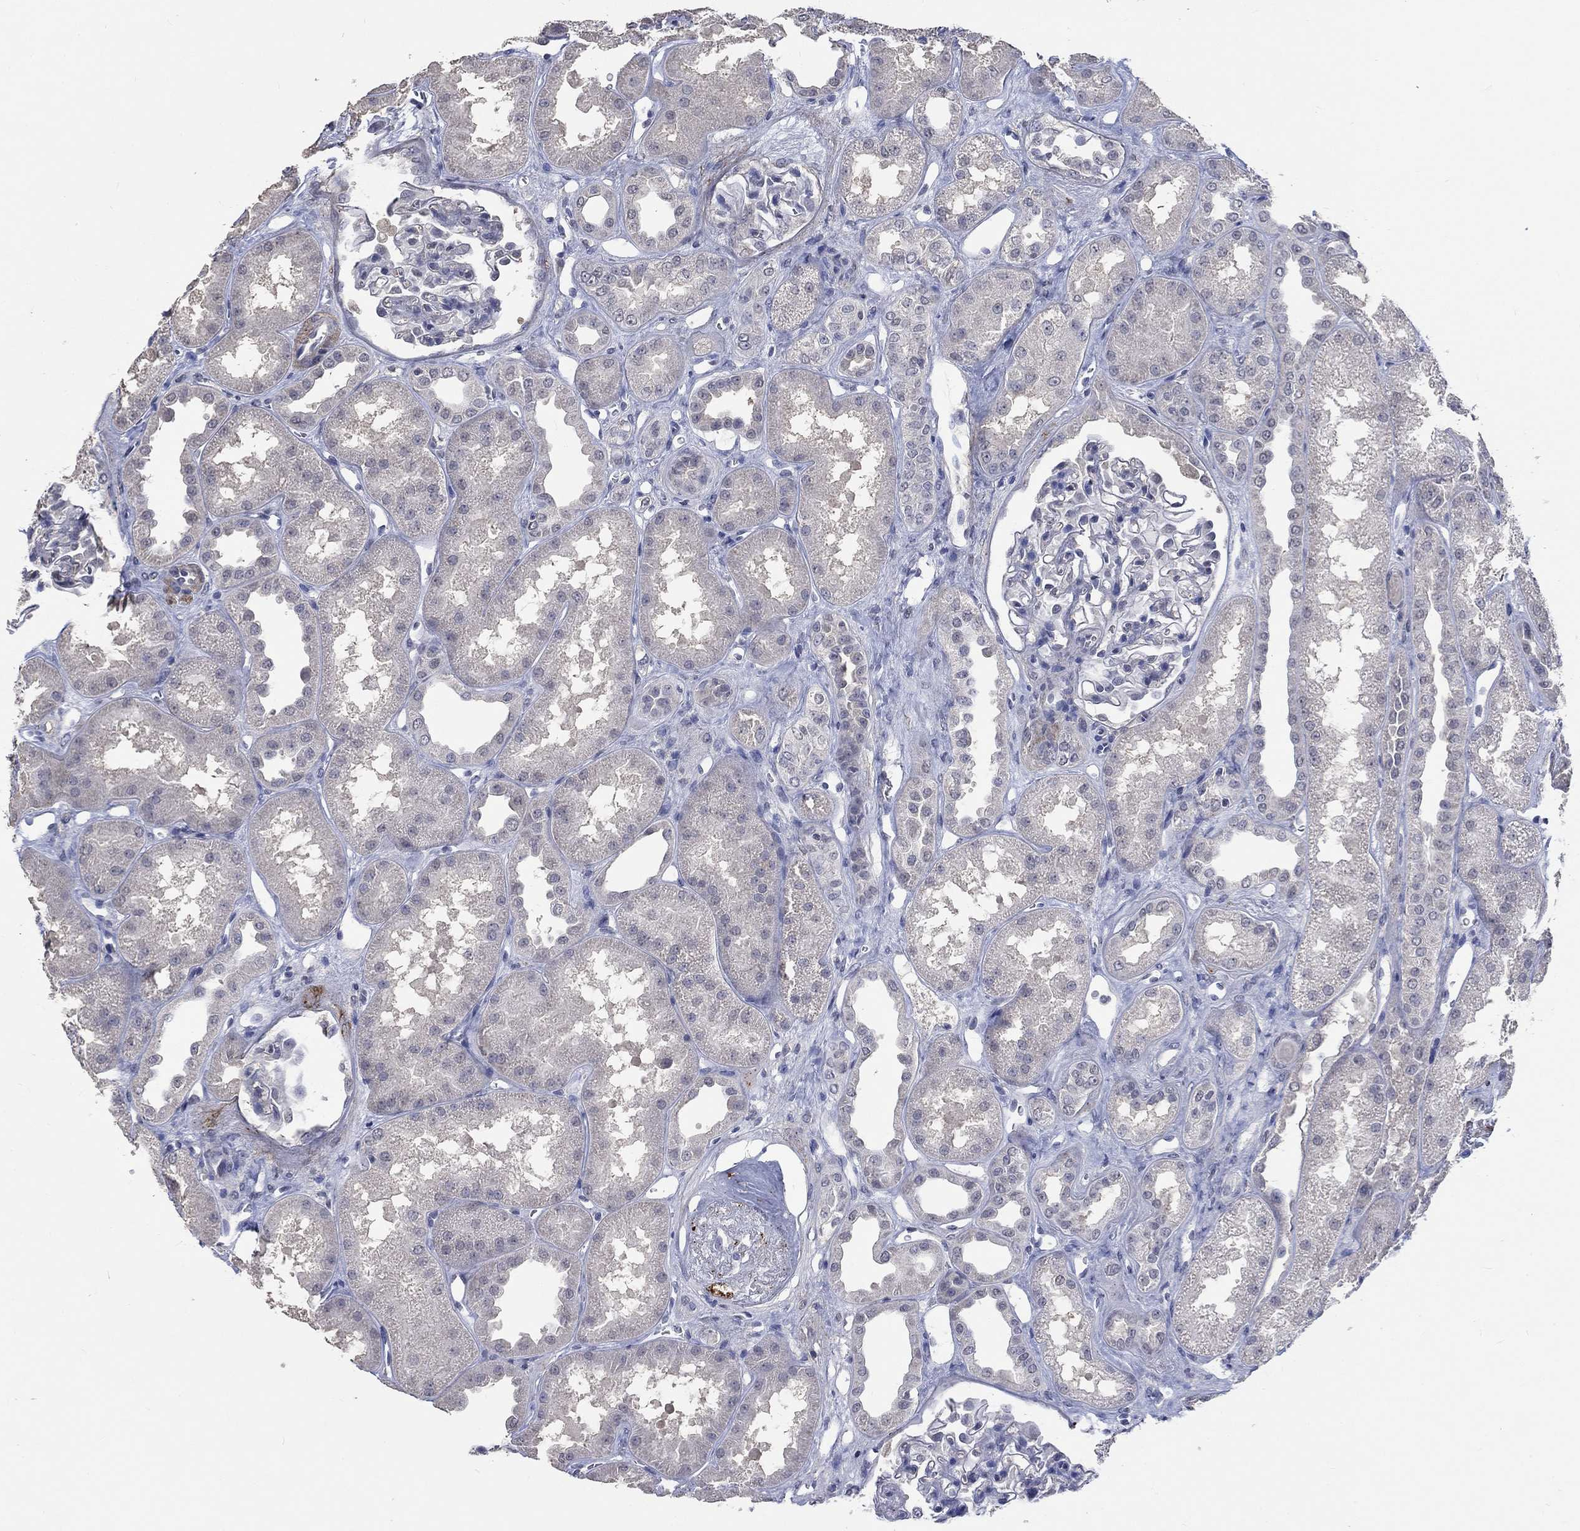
{"staining": {"intensity": "negative", "quantity": "none", "location": "none"}, "tissue": "kidney", "cell_type": "Cells in glomeruli", "image_type": "normal", "snomed": [{"axis": "morphology", "description": "Normal tissue, NOS"}, {"axis": "topography", "description": "Kidney"}], "caption": "Protein analysis of benign kidney exhibits no significant staining in cells in glomeruli. Nuclei are stained in blue.", "gene": "ZBTB18", "patient": {"sex": "male", "age": 61}}